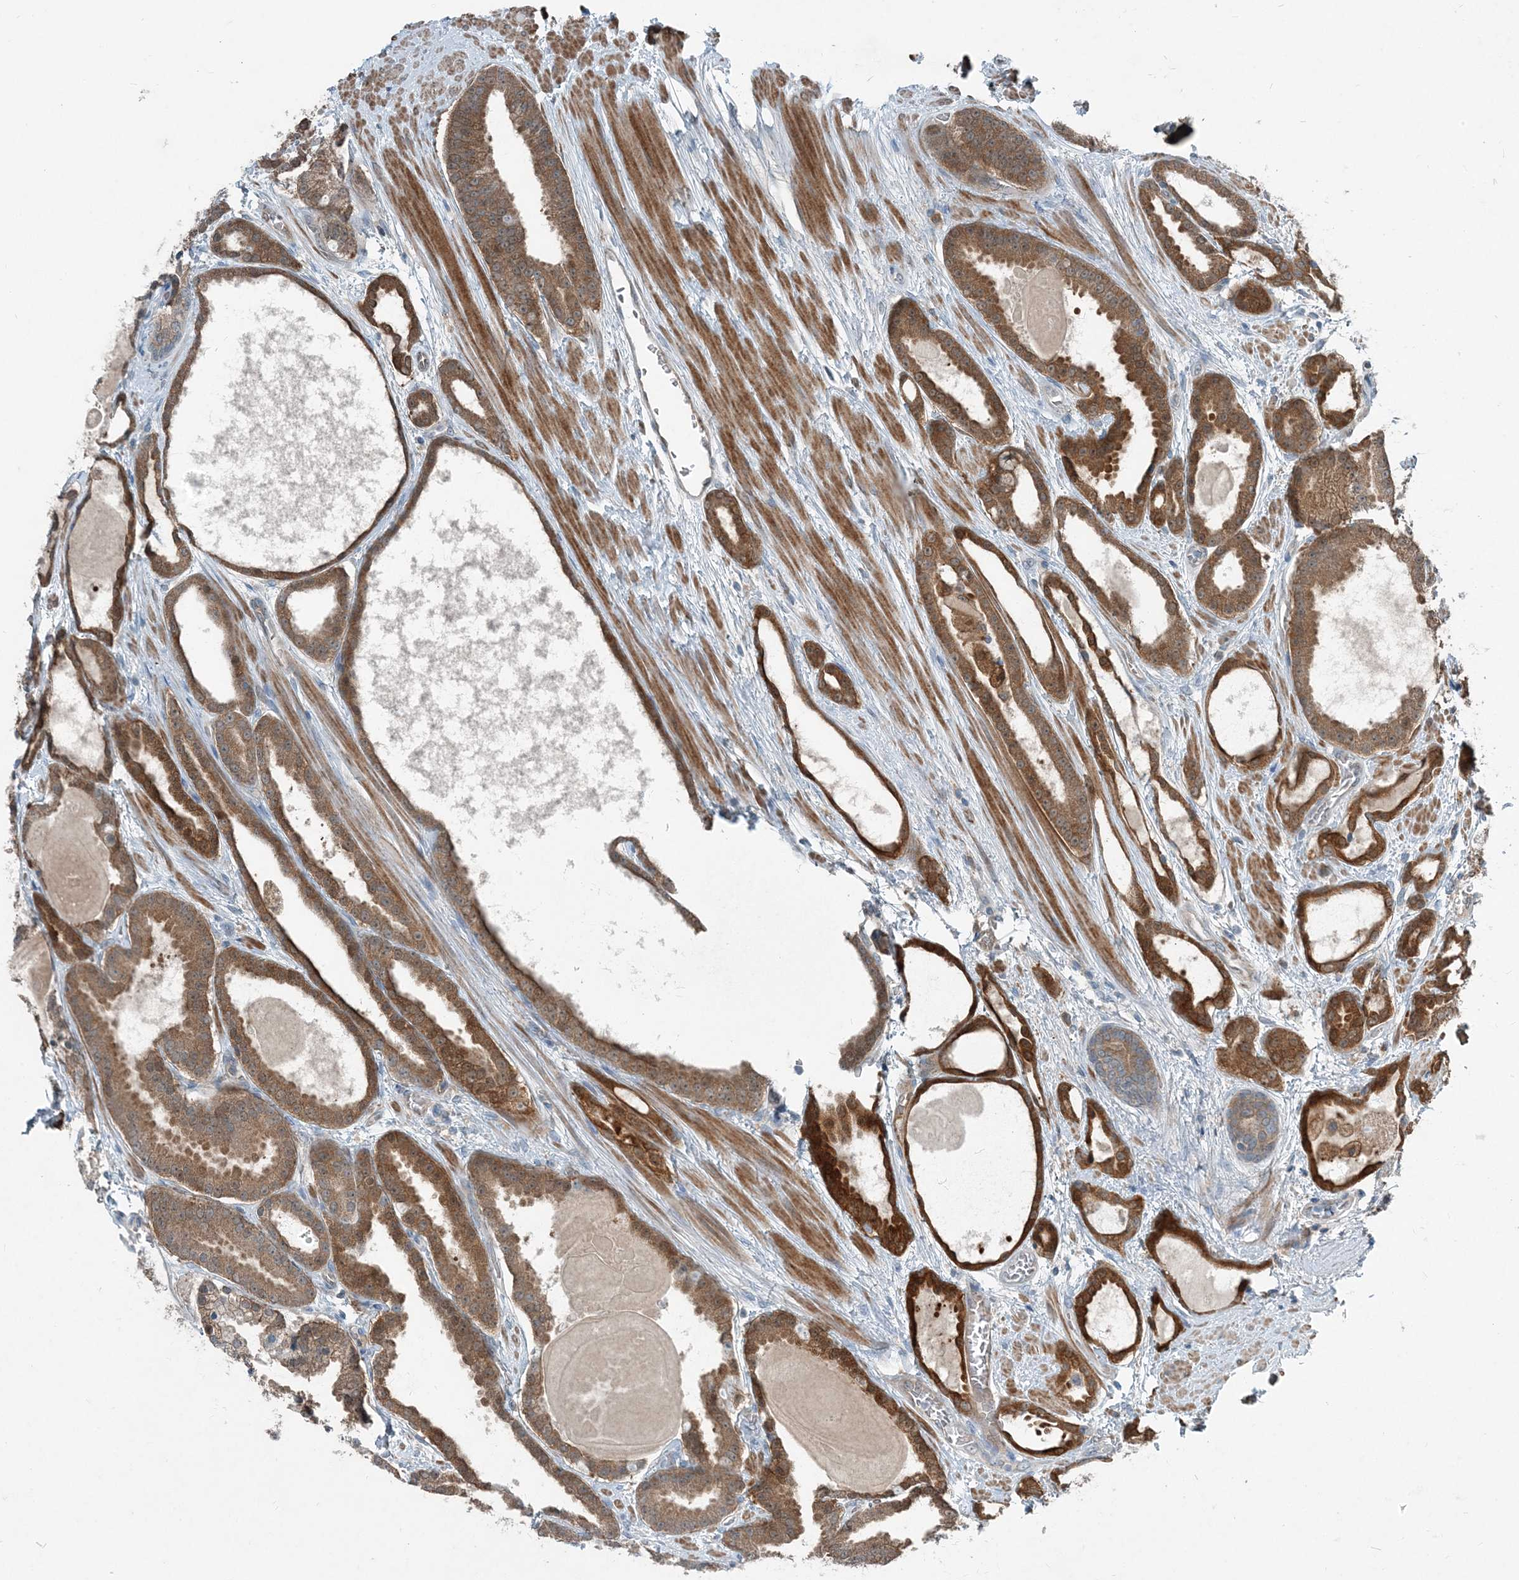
{"staining": {"intensity": "moderate", "quantity": ">75%", "location": "cytoplasmic/membranous"}, "tissue": "prostate cancer", "cell_type": "Tumor cells", "image_type": "cancer", "snomed": [{"axis": "morphology", "description": "Adenocarcinoma, High grade"}, {"axis": "topography", "description": "Prostate"}], "caption": "Immunohistochemistry histopathology image of prostate adenocarcinoma (high-grade) stained for a protein (brown), which displays medium levels of moderate cytoplasmic/membranous positivity in approximately >75% of tumor cells.", "gene": "ARMH1", "patient": {"sex": "male", "age": 60}}